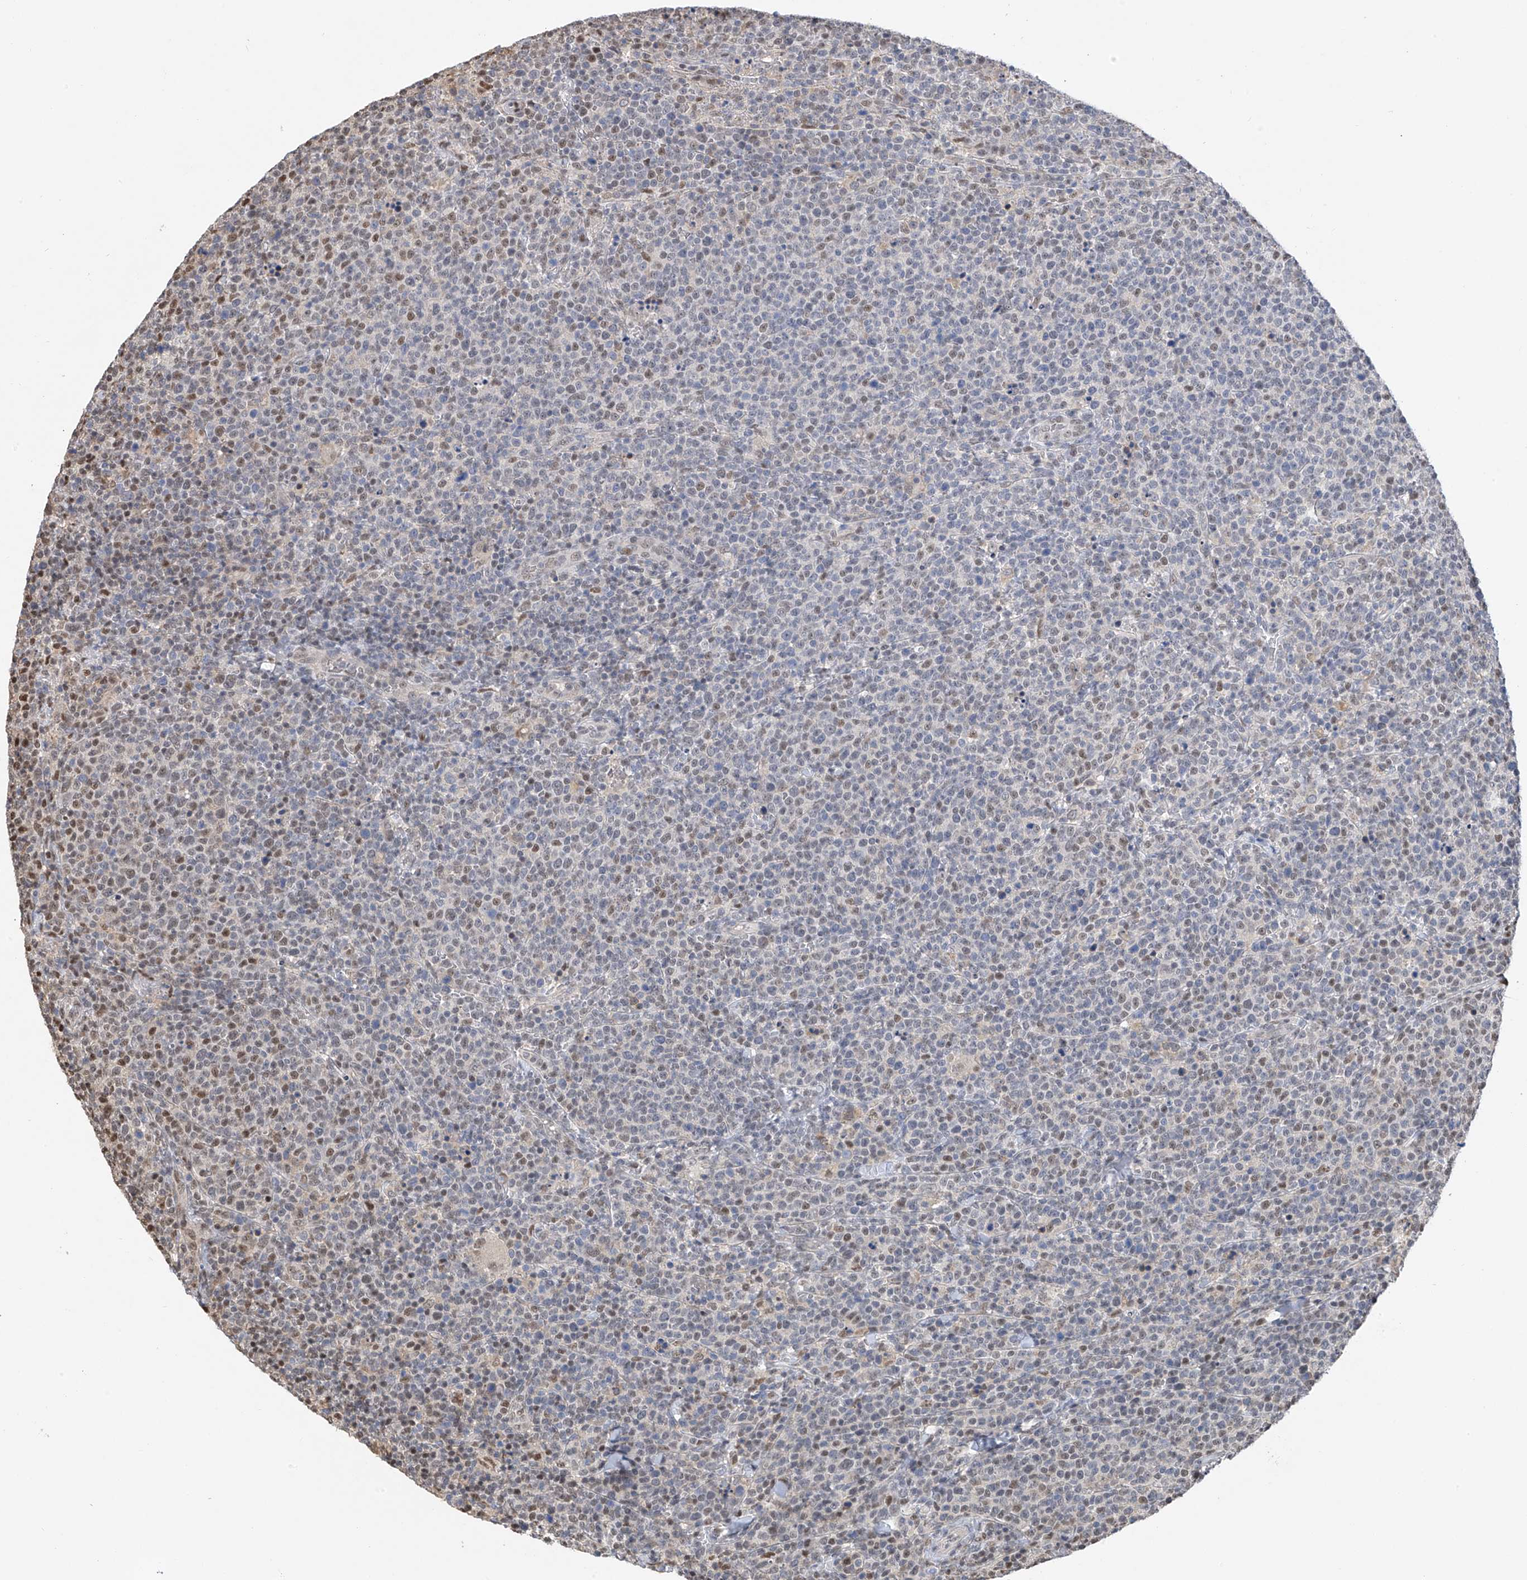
{"staining": {"intensity": "negative", "quantity": "none", "location": "none"}, "tissue": "lymphoma", "cell_type": "Tumor cells", "image_type": "cancer", "snomed": [{"axis": "morphology", "description": "Malignant lymphoma, non-Hodgkin's type, High grade"}, {"axis": "topography", "description": "Lymph node"}], "caption": "The image shows no significant expression in tumor cells of high-grade malignant lymphoma, non-Hodgkin's type.", "gene": "PMM1", "patient": {"sex": "male", "age": 61}}